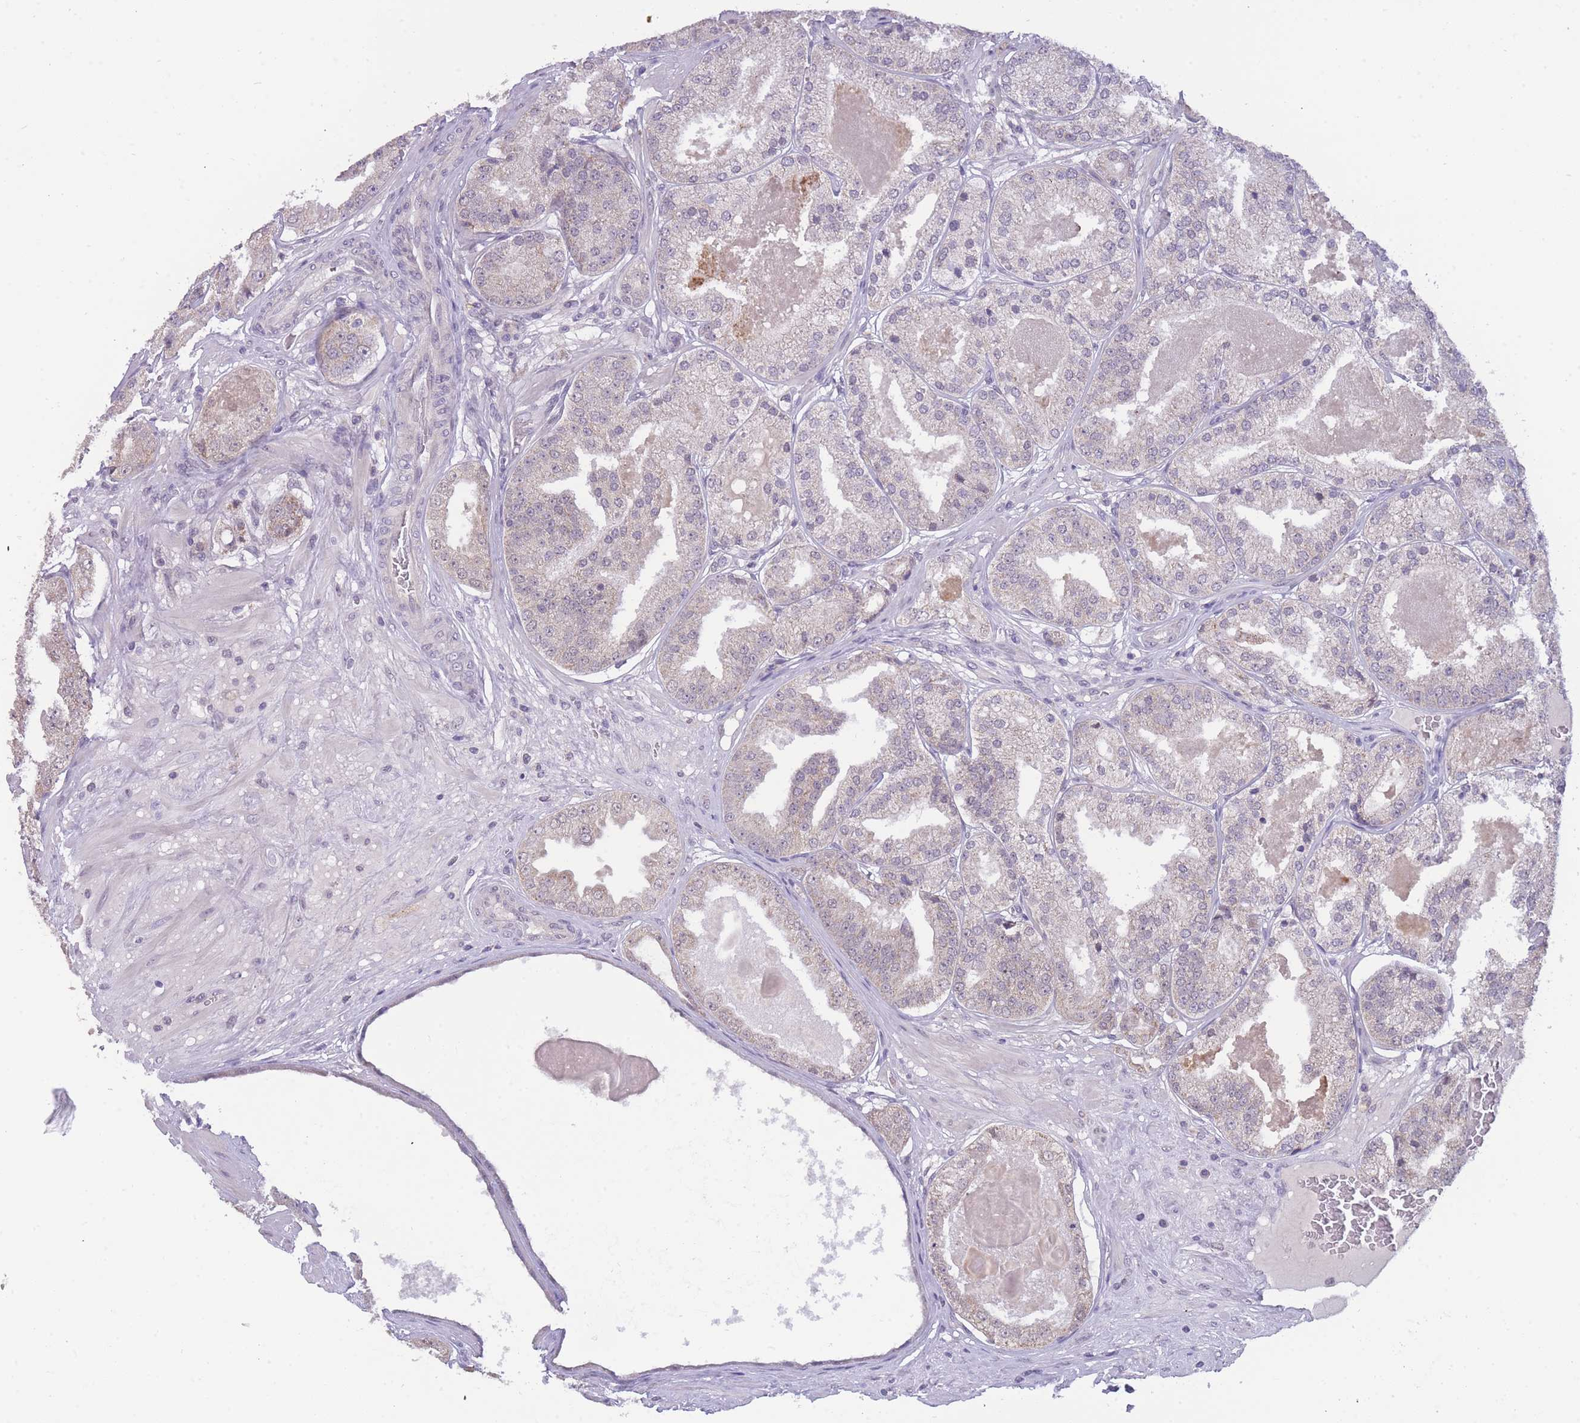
{"staining": {"intensity": "negative", "quantity": "none", "location": "none"}, "tissue": "prostate cancer", "cell_type": "Tumor cells", "image_type": "cancer", "snomed": [{"axis": "morphology", "description": "Adenocarcinoma, High grade"}, {"axis": "topography", "description": "Prostate"}], "caption": "An IHC photomicrograph of prostate cancer is shown. There is no staining in tumor cells of prostate cancer.", "gene": "GOLGA6L25", "patient": {"sex": "male", "age": 63}}